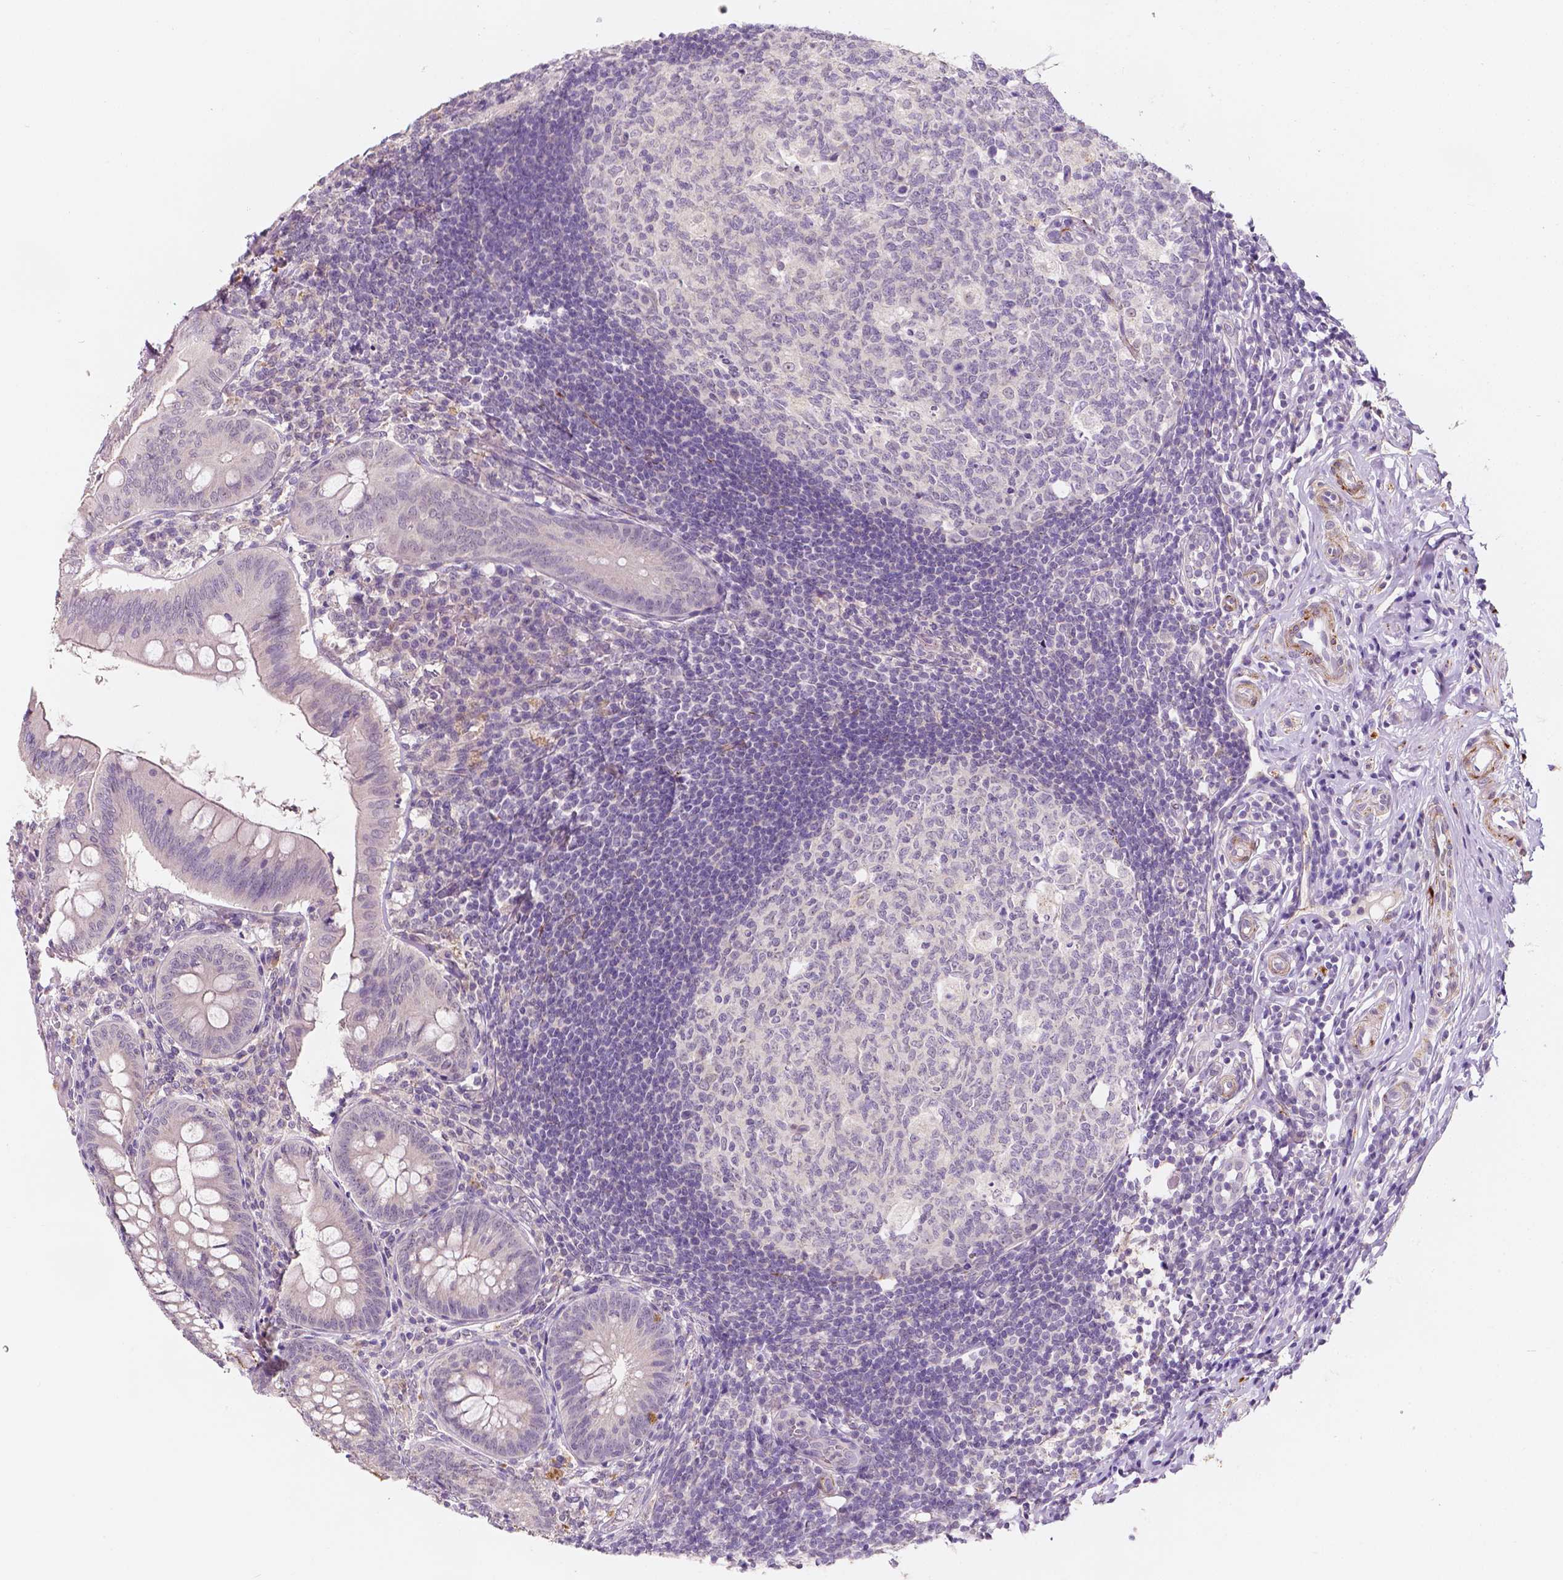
{"staining": {"intensity": "negative", "quantity": "none", "location": "none"}, "tissue": "appendix", "cell_type": "Glandular cells", "image_type": "normal", "snomed": [{"axis": "morphology", "description": "Normal tissue, NOS"}, {"axis": "morphology", "description": "Inflammation, NOS"}, {"axis": "topography", "description": "Appendix"}], "caption": "Immunohistochemistry image of normal appendix stained for a protein (brown), which demonstrates no staining in glandular cells.", "gene": "SIRT2", "patient": {"sex": "male", "age": 16}}